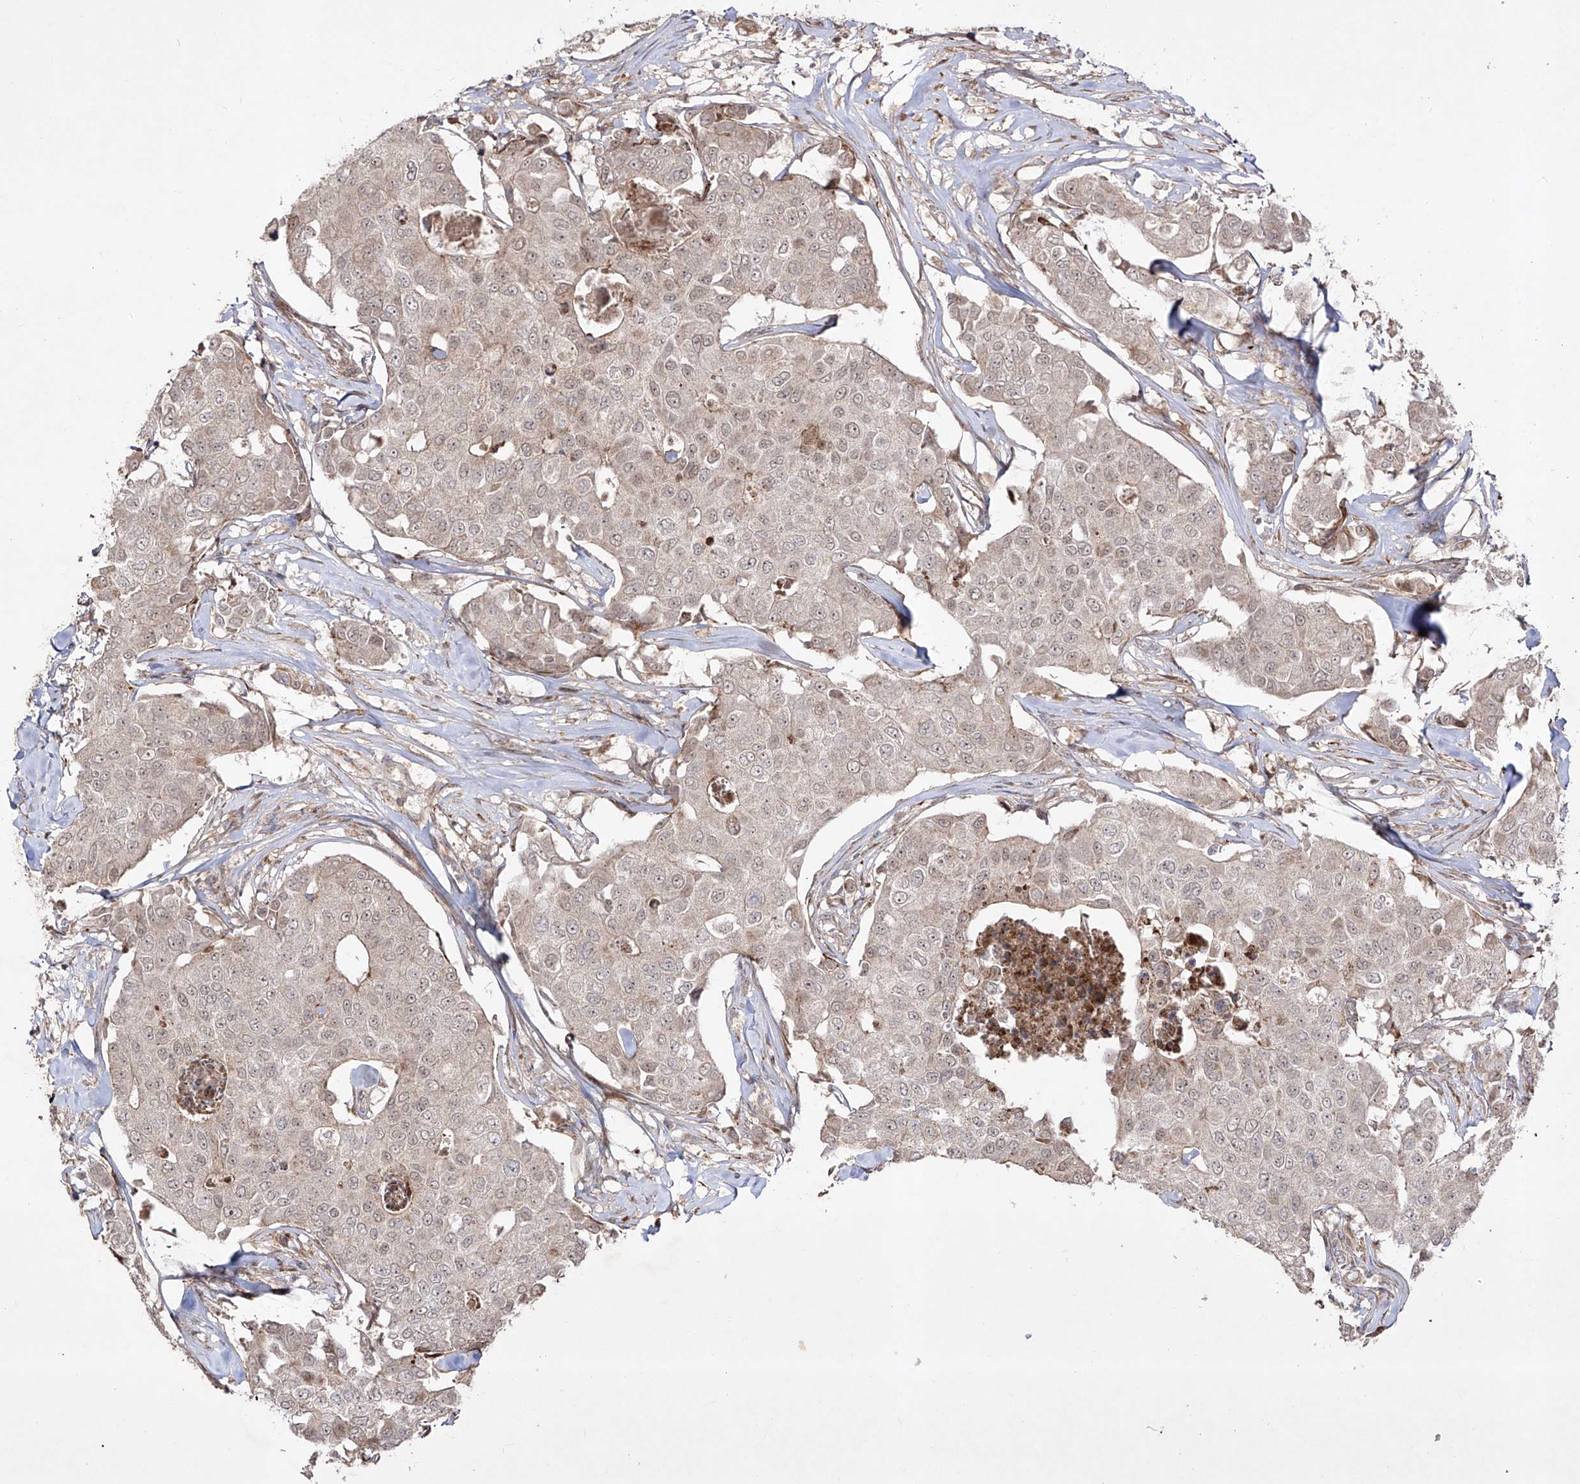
{"staining": {"intensity": "weak", "quantity": "<25%", "location": "cytoplasmic/membranous"}, "tissue": "breast cancer", "cell_type": "Tumor cells", "image_type": "cancer", "snomed": [{"axis": "morphology", "description": "Duct carcinoma"}, {"axis": "topography", "description": "Breast"}], "caption": "Immunohistochemistry (IHC) photomicrograph of neoplastic tissue: human infiltrating ductal carcinoma (breast) stained with DAB demonstrates no significant protein positivity in tumor cells.", "gene": "KDM1B", "patient": {"sex": "female", "age": 80}}